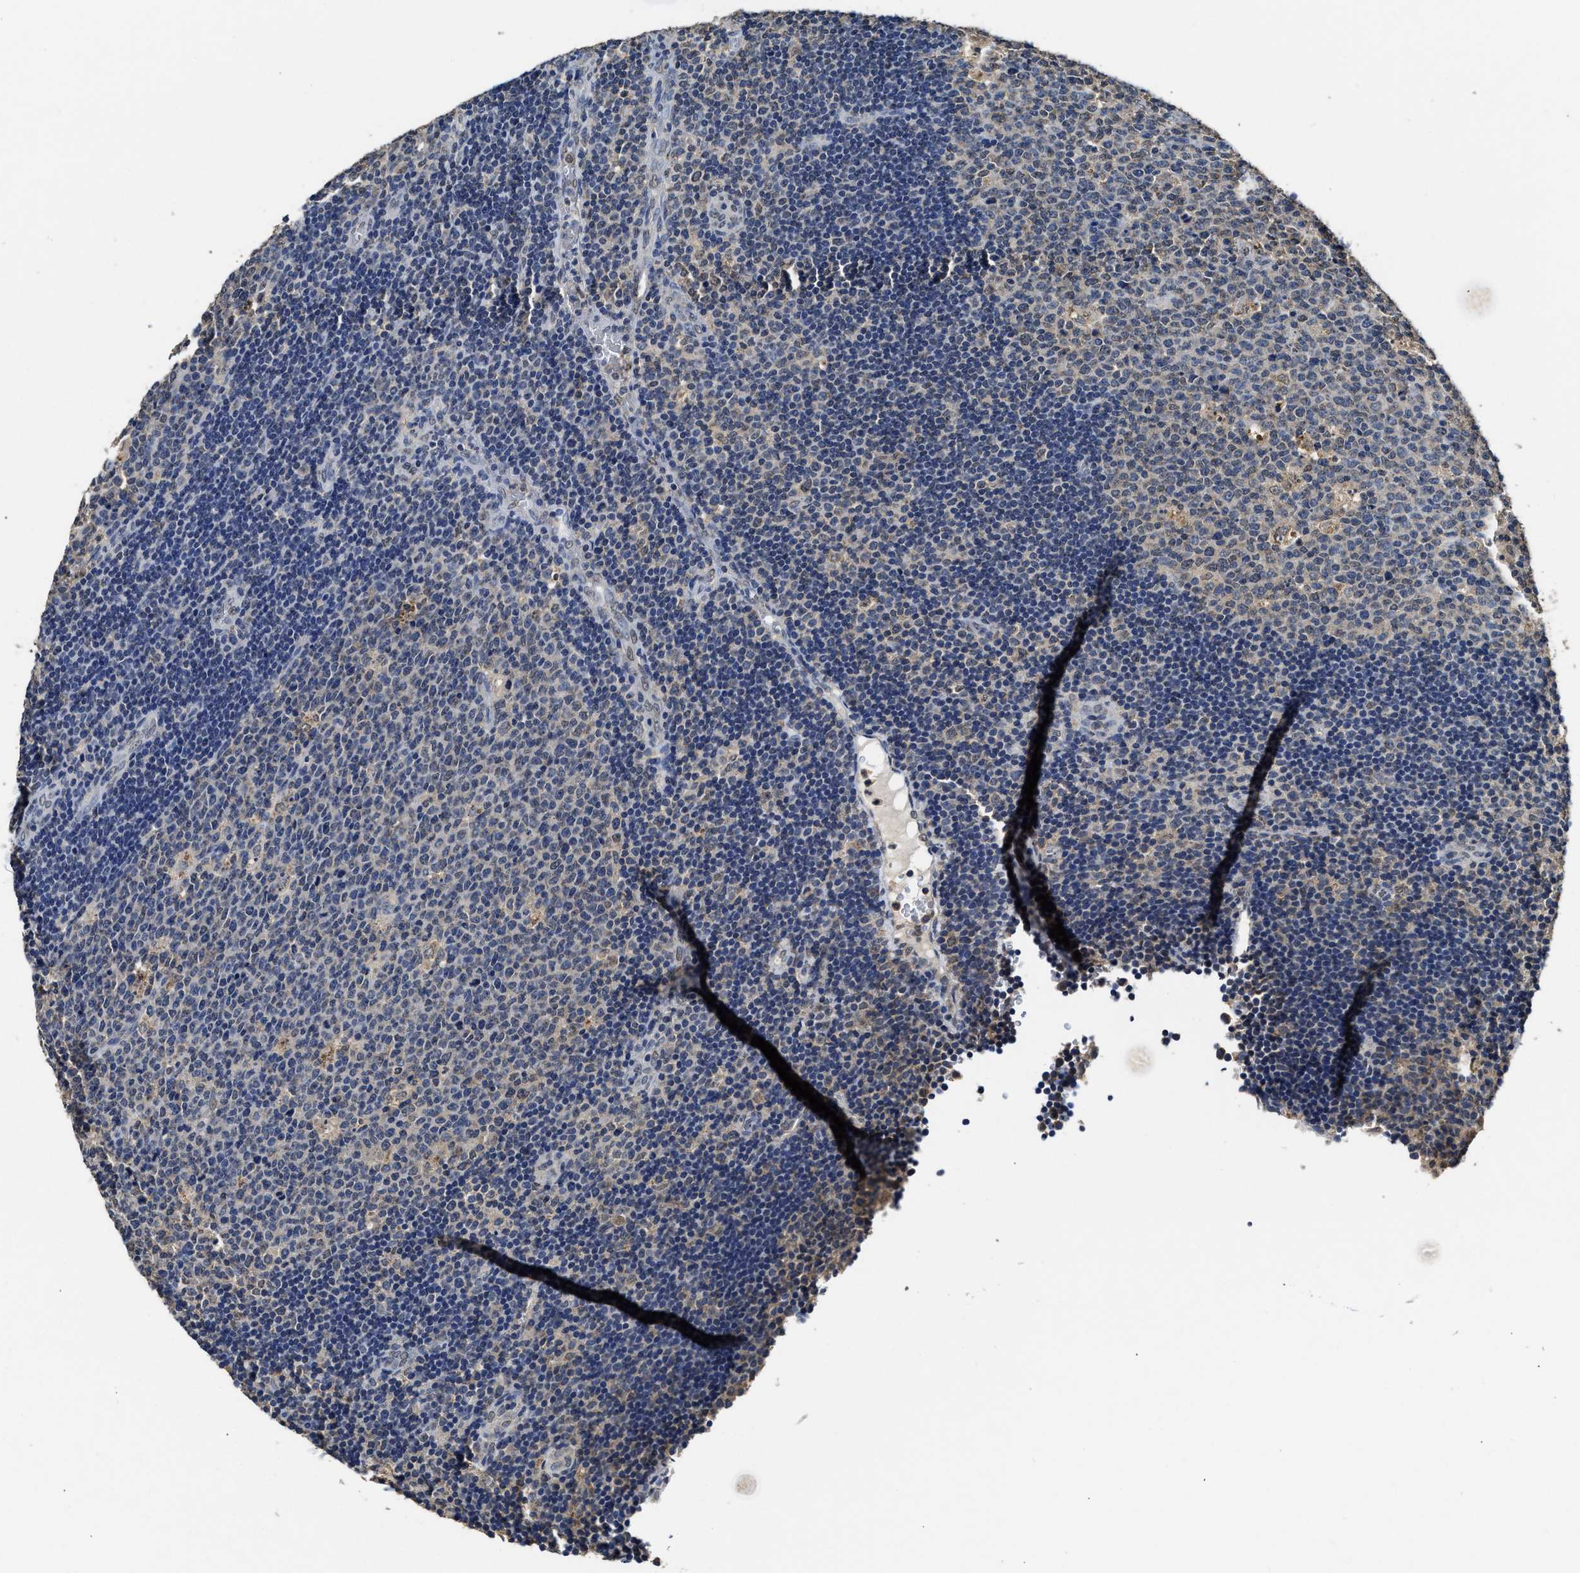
{"staining": {"intensity": "weak", "quantity": "<25%", "location": "cytoplasmic/membranous"}, "tissue": "lymph node", "cell_type": "Germinal center cells", "image_type": "normal", "snomed": [{"axis": "morphology", "description": "Normal tissue, NOS"}, {"axis": "topography", "description": "Lymph node"}, {"axis": "topography", "description": "Salivary gland"}], "caption": "Immunohistochemistry of benign human lymph node demonstrates no expression in germinal center cells. The staining was performed using DAB to visualize the protein expression in brown, while the nuclei were stained in blue with hematoxylin (Magnification: 20x).", "gene": "CTNNA1", "patient": {"sex": "male", "age": 8}}